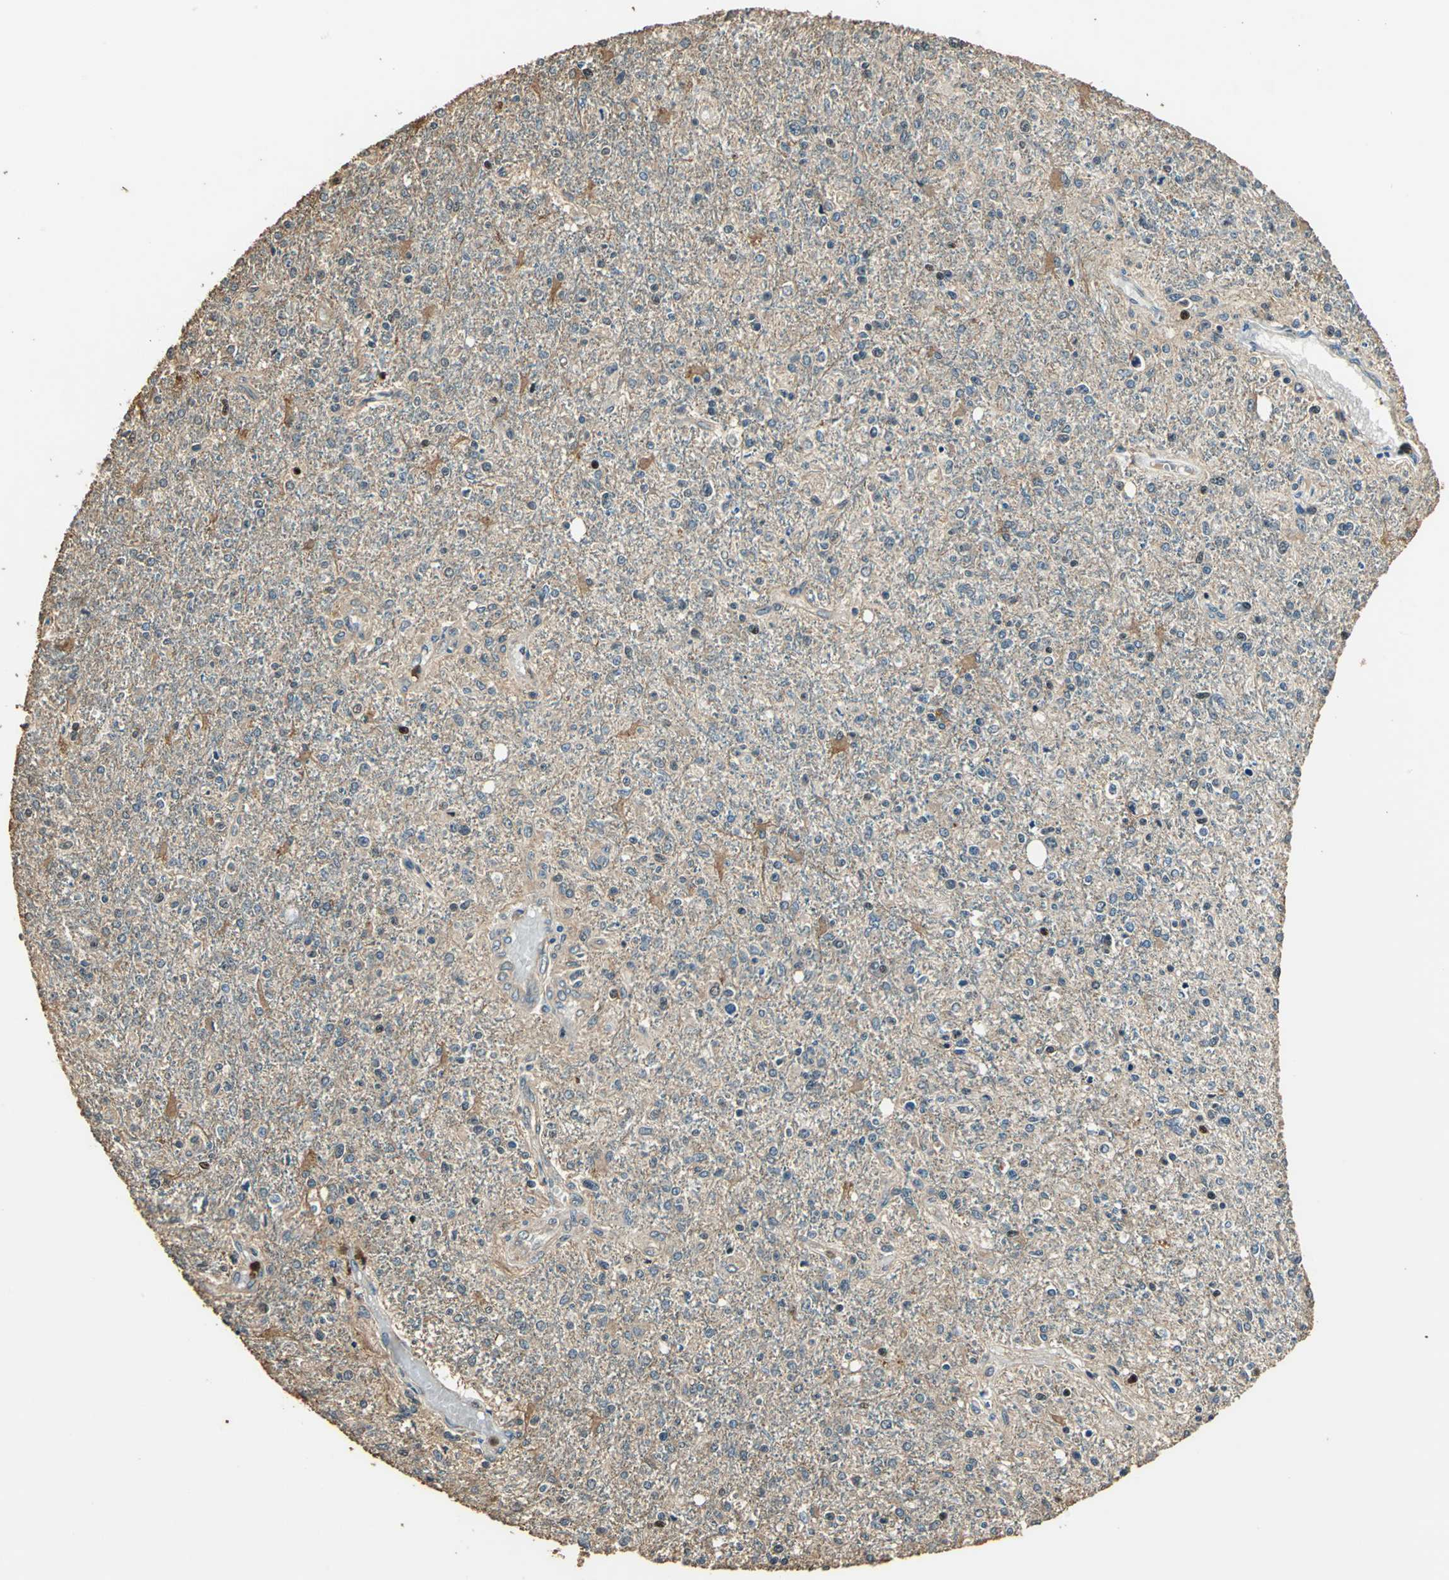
{"staining": {"intensity": "weak", "quantity": ">75%", "location": "cytoplasmic/membranous"}, "tissue": "glioma", "cell_type": "Tumor cells", "image_type": "cancer", "snomed": [{"axis": "morphology", "description": "Glioma, malignant, High grade"}, {"axis": "topography", "description": "Cerebral cortex"}], "caption": "Protein analysis of glioma tissue shows weak cytoplasmic/membranous positivity in approximately >75% of tumor cells. (Brightfield microscopy of DAB IHC at high magnification).", "gene": "TMPRSS4", "patient": {"sex": "male", "age": 76}}